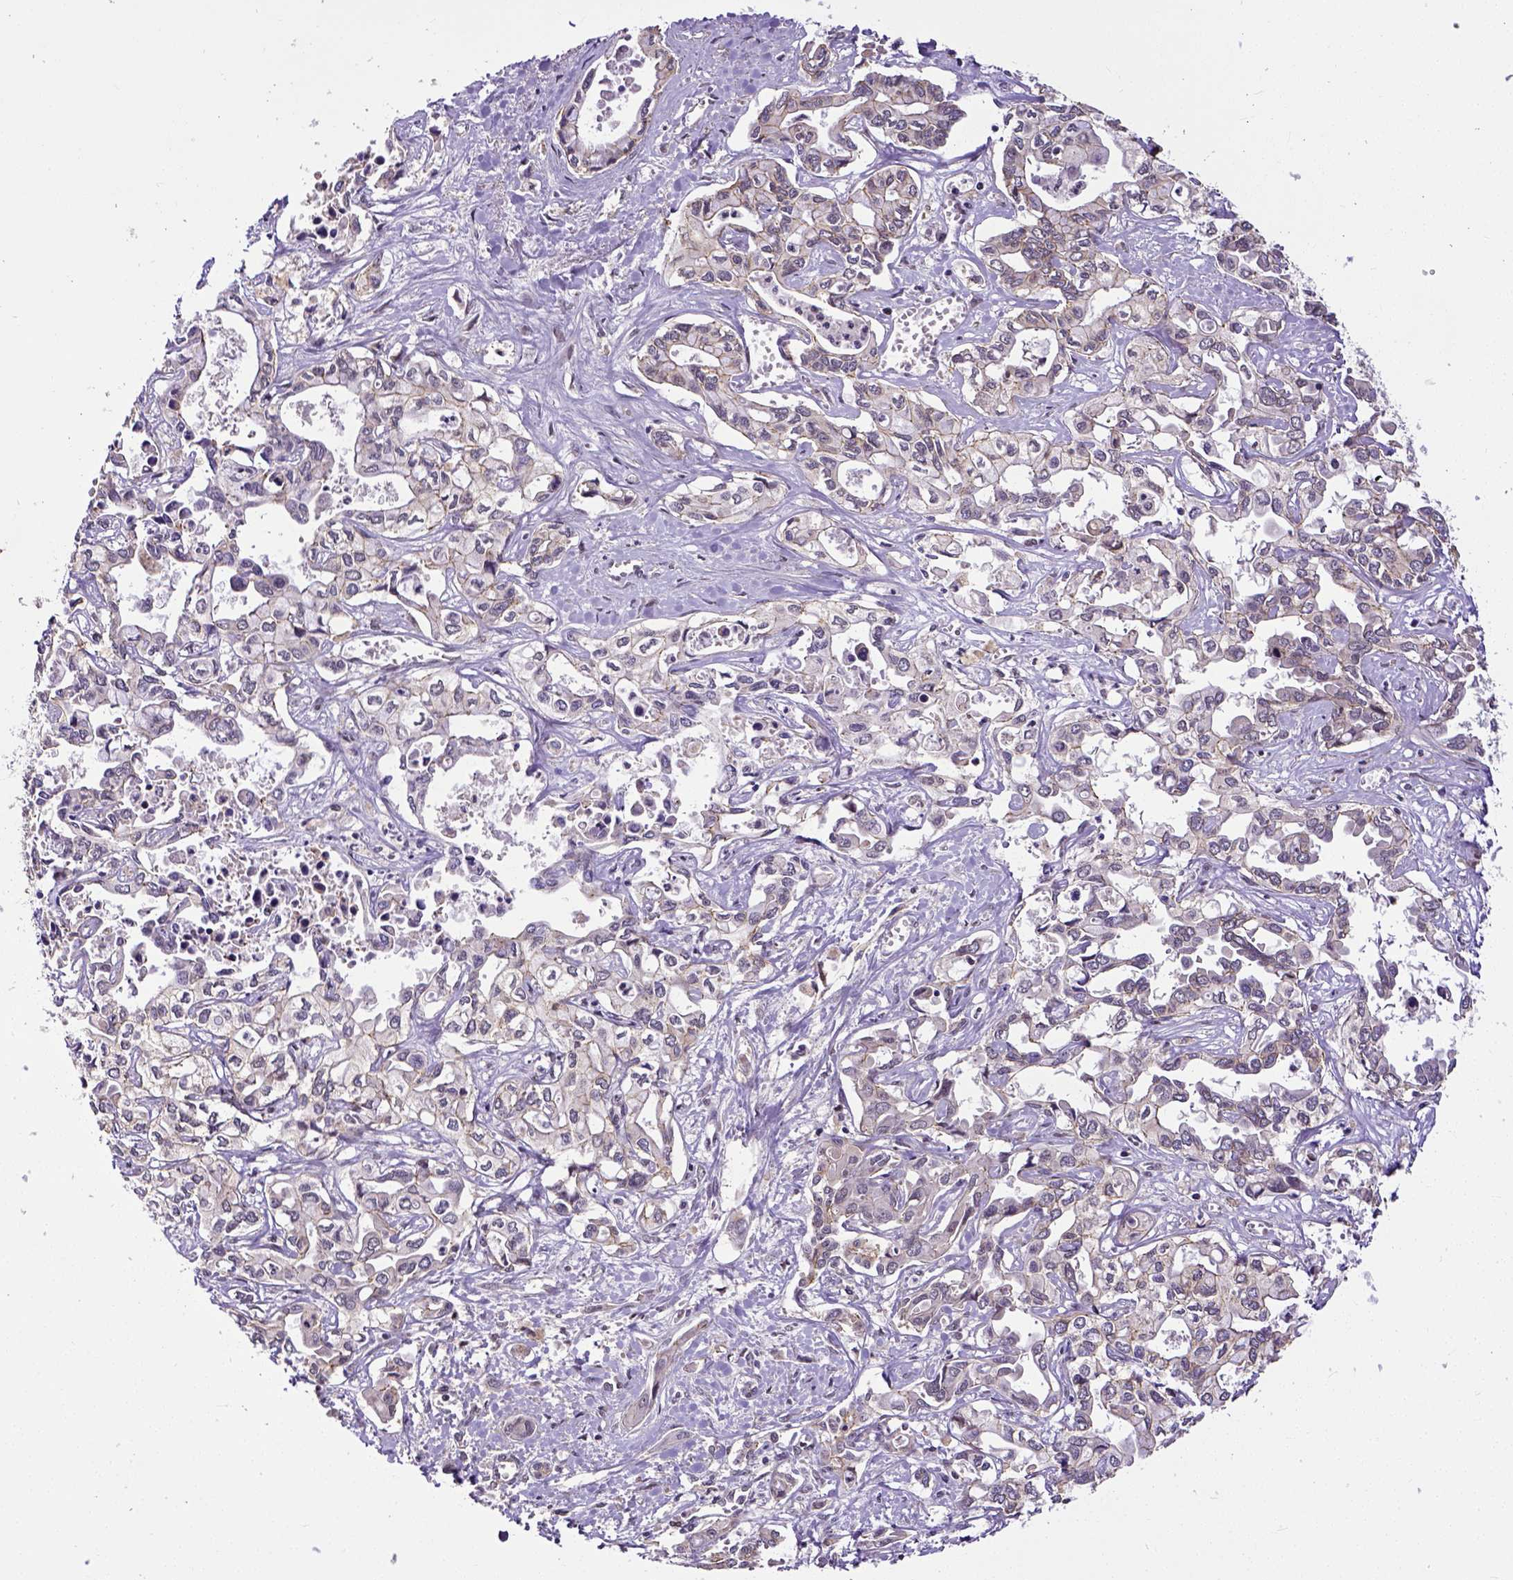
{"staining": {"intensity": "weak", "quantity": "25%-75%", "location": "cytoplasmic/membranous"}, "tissue": "liver cancer", "cell_type": "Tumor cells", "image_type": "cancer", "snomed": [{"axis": "morphology", "description": "Cholangiocarcinoma"}, {"axis": "topography", "description": "Liver"}], "caption": "Cholangiocarcinoma (liver) stained with IHC demonstrates weak cytoplasmic/membranous staining in approximately 25%-75% of tumor cells. Using DAB (brown) and hematoxylin (blue) stains, captured at high magnification using brightfield microscopy.", "gene": "DICER1", "patient": {"sex": "female", "age": 64}}